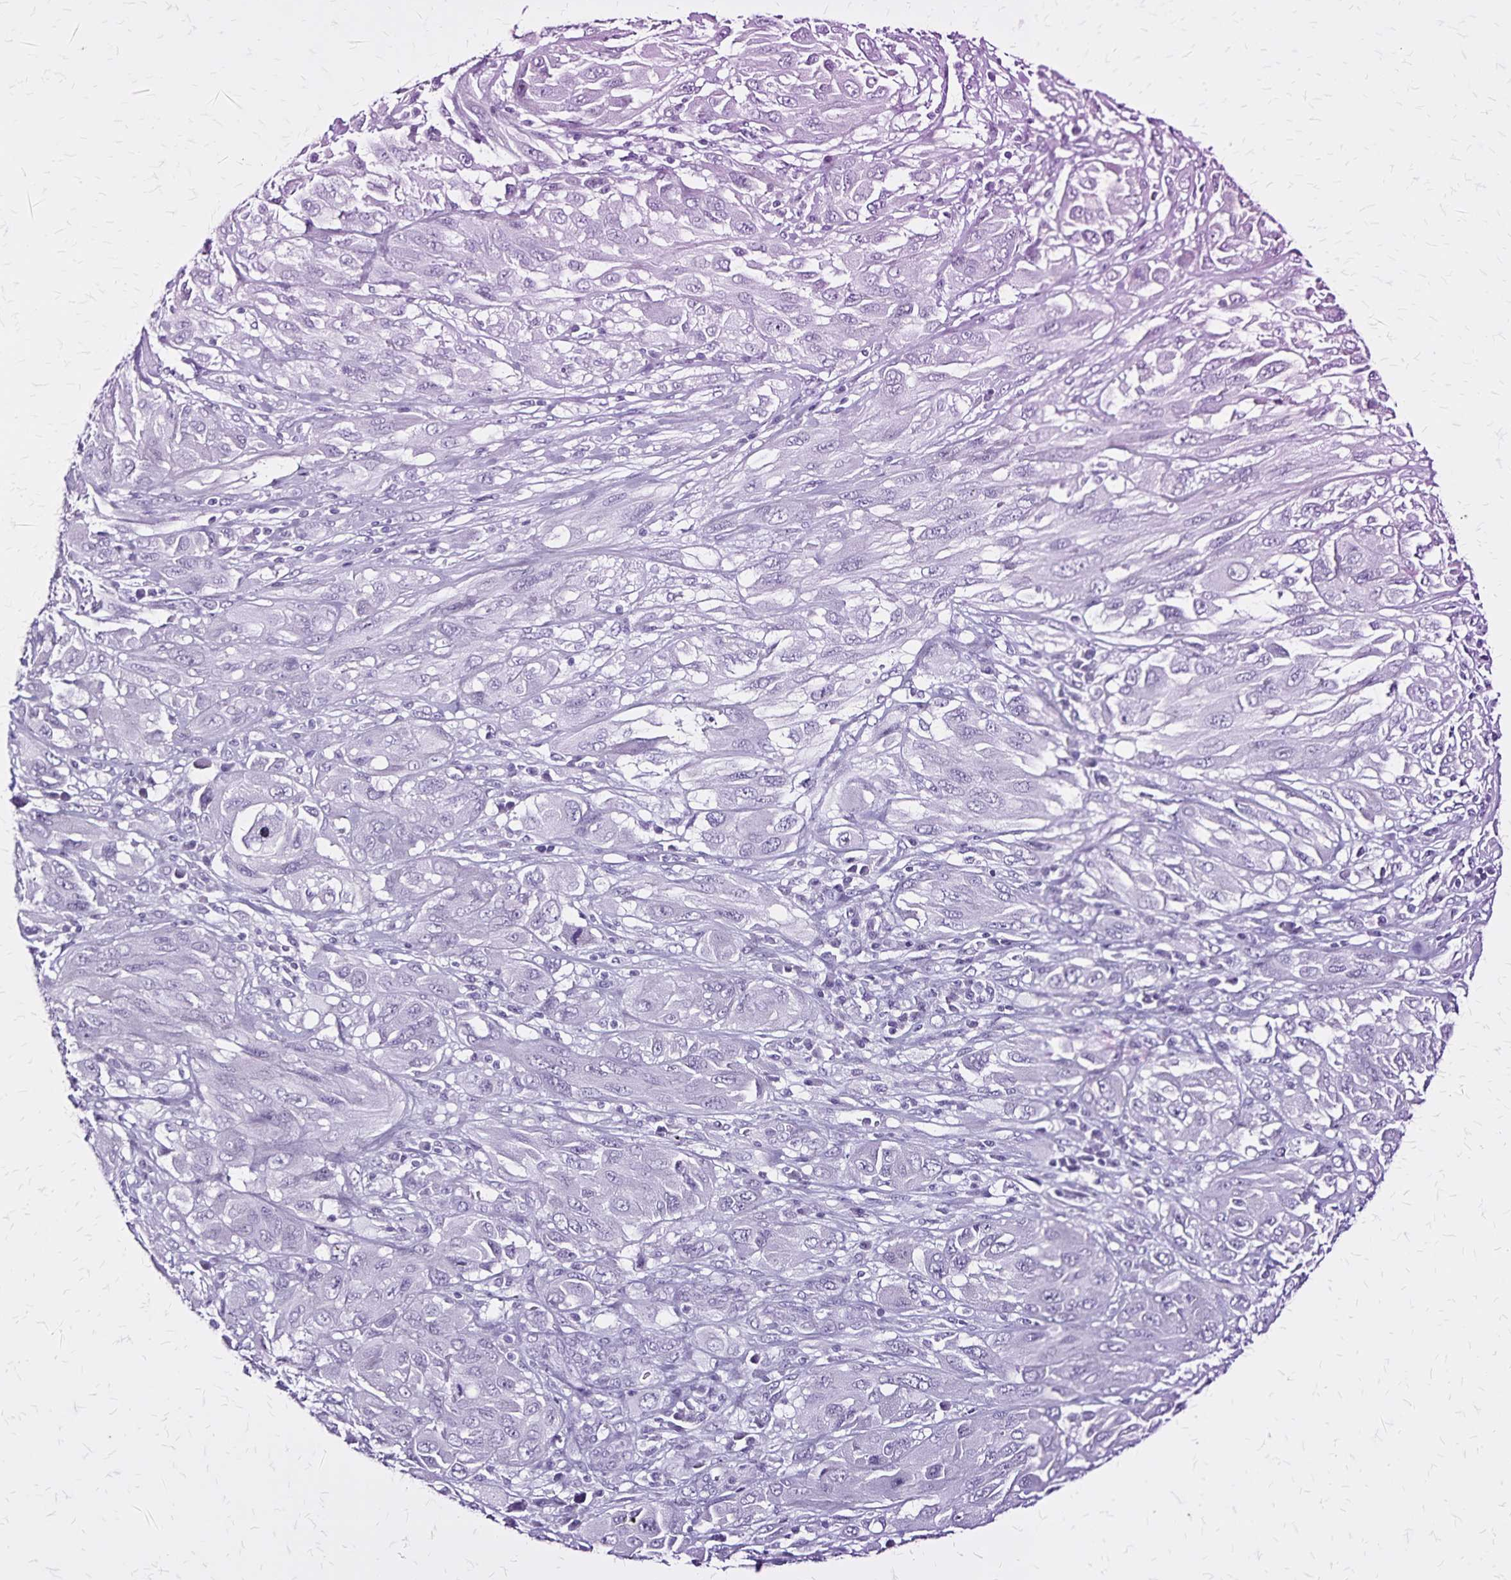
{"staining": {"intensity": "negative", "quantity": "none", "location": "none"}, "tissue": "melanoma", "cell_type": "Tumor cells", "image_type": "cancer", "snomed": [{"axis": "morphology", "description": "Malignant melanoma, NOS"}, {"axis": "topography", "description": "Skin"}], "caption": "An immunohistochemistry (IHC) histopathology image of malignant melanoma is shown. There is no staining in tumor cells of malignant melanoma.", "gene": "KRT2", "patient": {"sex": "female", "age": 91}}